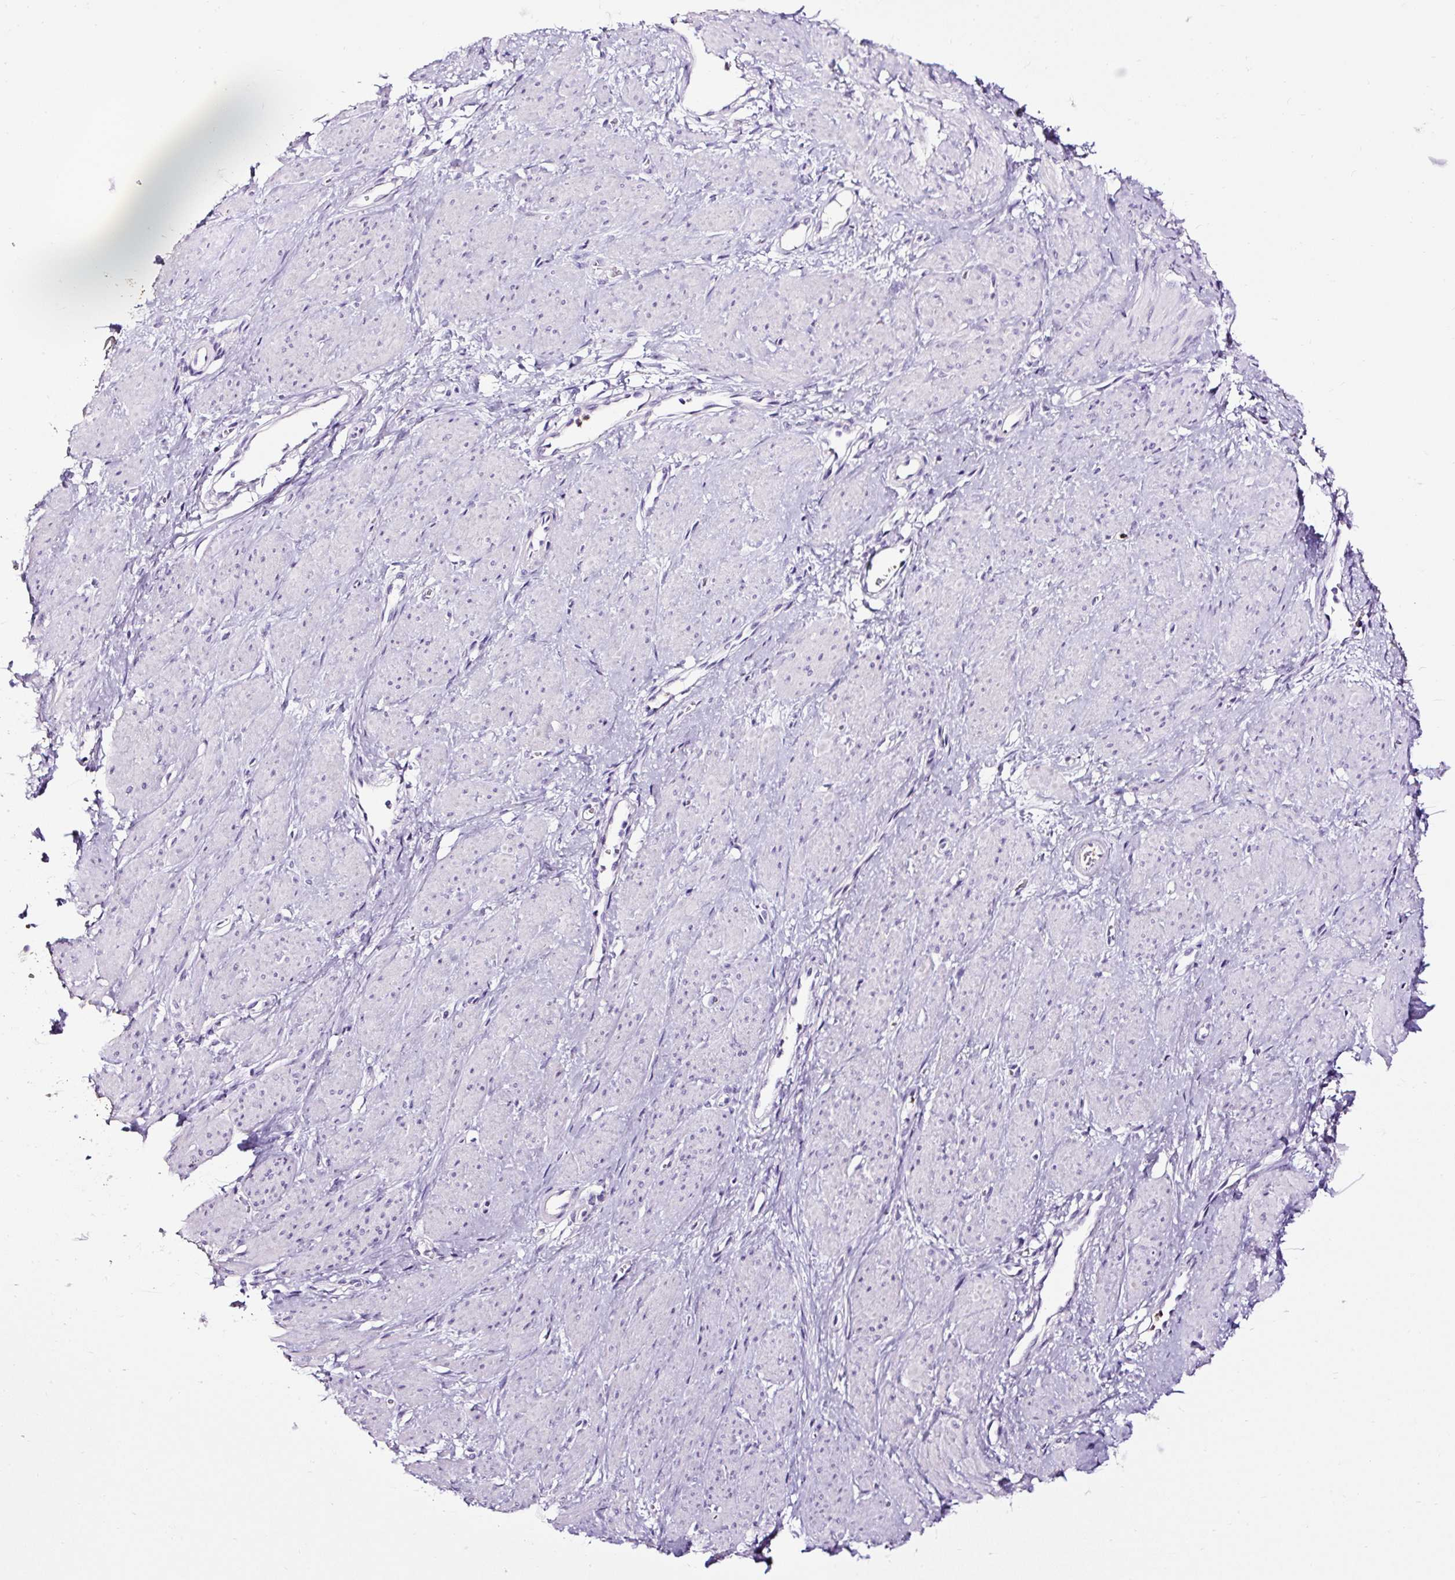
{"staining": {"intensity": "negative", "quantity": "none", "location": "none"}, "tissue": "smooth muscle", "cell_type": "Smooth muscle cells", "image_type": "normal", "snomed": [{"axis": "morphology", "description": "Normal tissue, NOS"}, {"axis": "topography", "description": "Smooth muscle"}, {"axis": "topography", "description": "Uterus"}], "caption": "DAB immunohistochemical staining of normal human smooth muscle demonstrates no significant staining in smooth muscle cells.", "gene": "SLC7A8", "patient": {"sex": "female", "age": 39}}